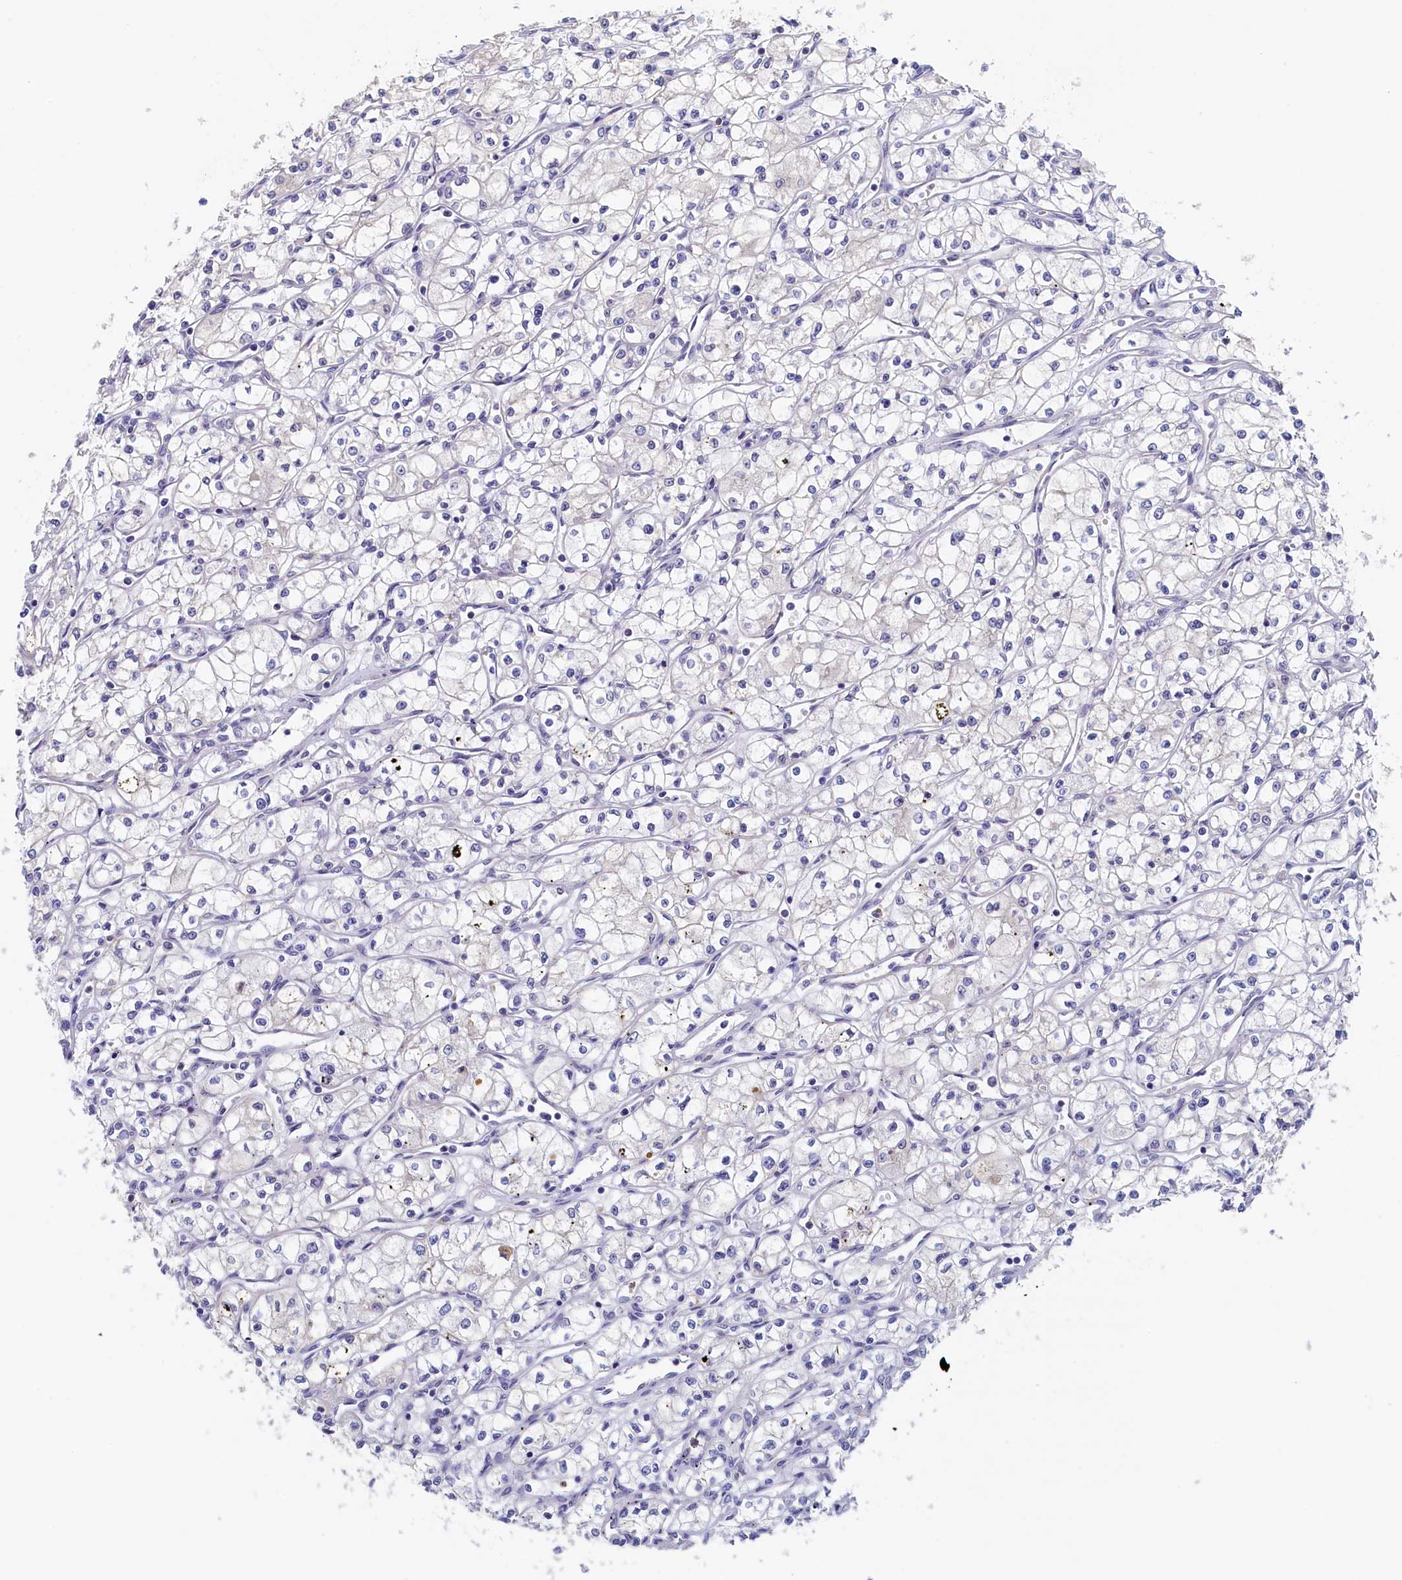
{"staining": {"intensity": "negative", "quantity": "none", "location": "none"}, "tissue": "renal cancer", "cell_type": "Tumor cells", "image_type": "cancer", "snomed": [{"axis": "morphology", "description": "Adenocarcinoma, NOS"}, {"axis": "topography", "description": "Kidney"}], "caption": "High magnification brightfield microscopy of renal cancer stained with DAB (3,3'-diaminobenzidine) (brown) and counterstained with hematoxylin (blue): tumor cells show no significant positivity.", "gene": "MOSPD3", "patient": {"sex": "male", "age": 59}}